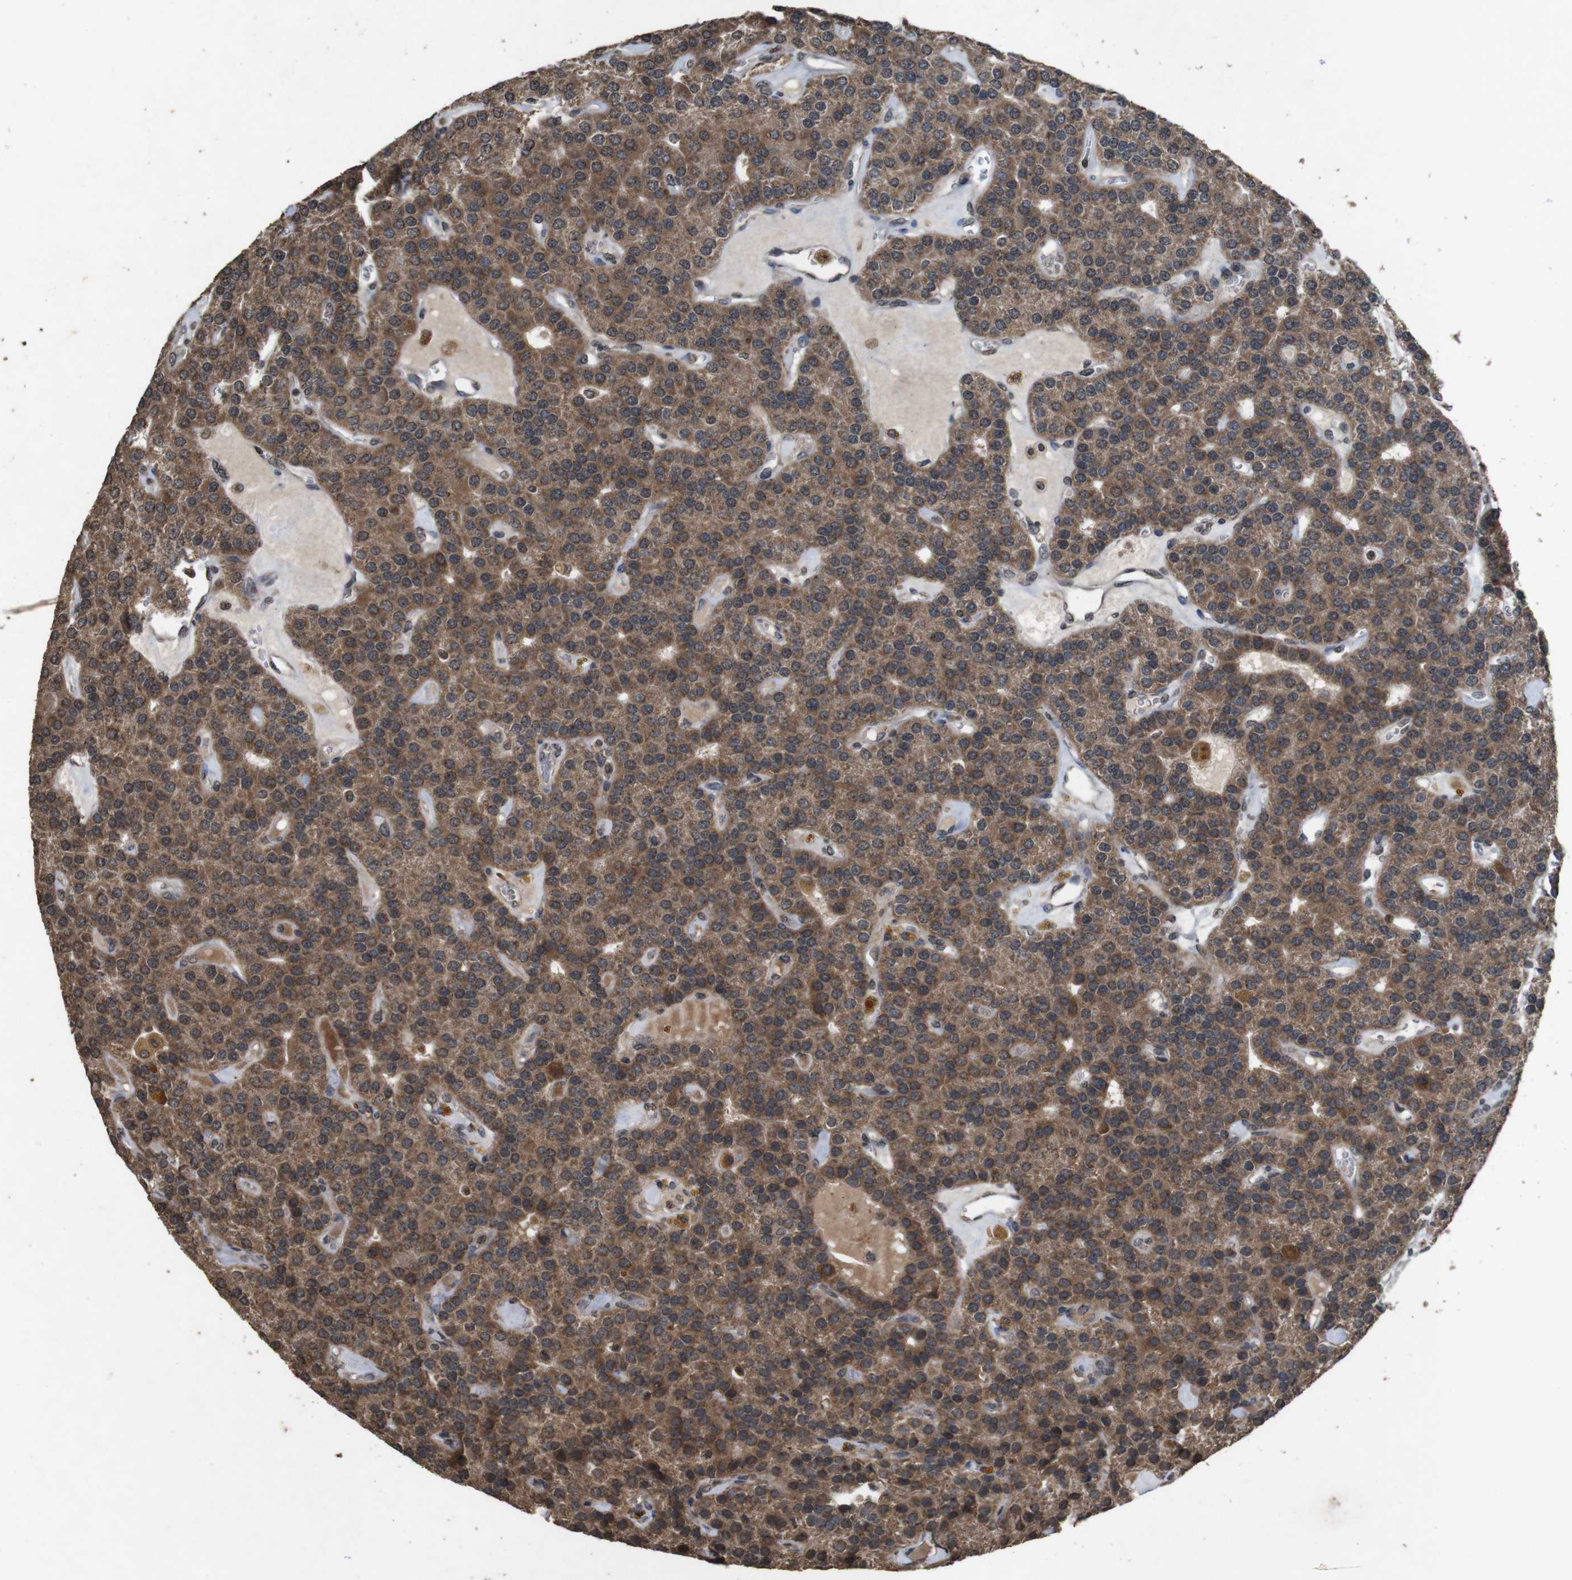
{"staining": {"intensity": "strong", "quantity": ">75%", "location": "cytoplasmic/membranous"}, "tissue": "parathyroid gland", "cell_type": "Glandular cells", "image_type": "normal", "snomed": [{"axis": "morphology", "description": "Normal tissue, NOS"}, {"axis": "morphology", "description": "Adenoma, NOS"}, {"axis": "topography", "description": "Parathyroid gland"}], "caption": "Strong cytoplasmic/membranous staining for a protein is identified in approximately >75% of glandular cells of unremarkable parathyroid gland using immunohistochemistry.", "gene": "SORL1", "patient": {"sex": "female", "age": 86}}